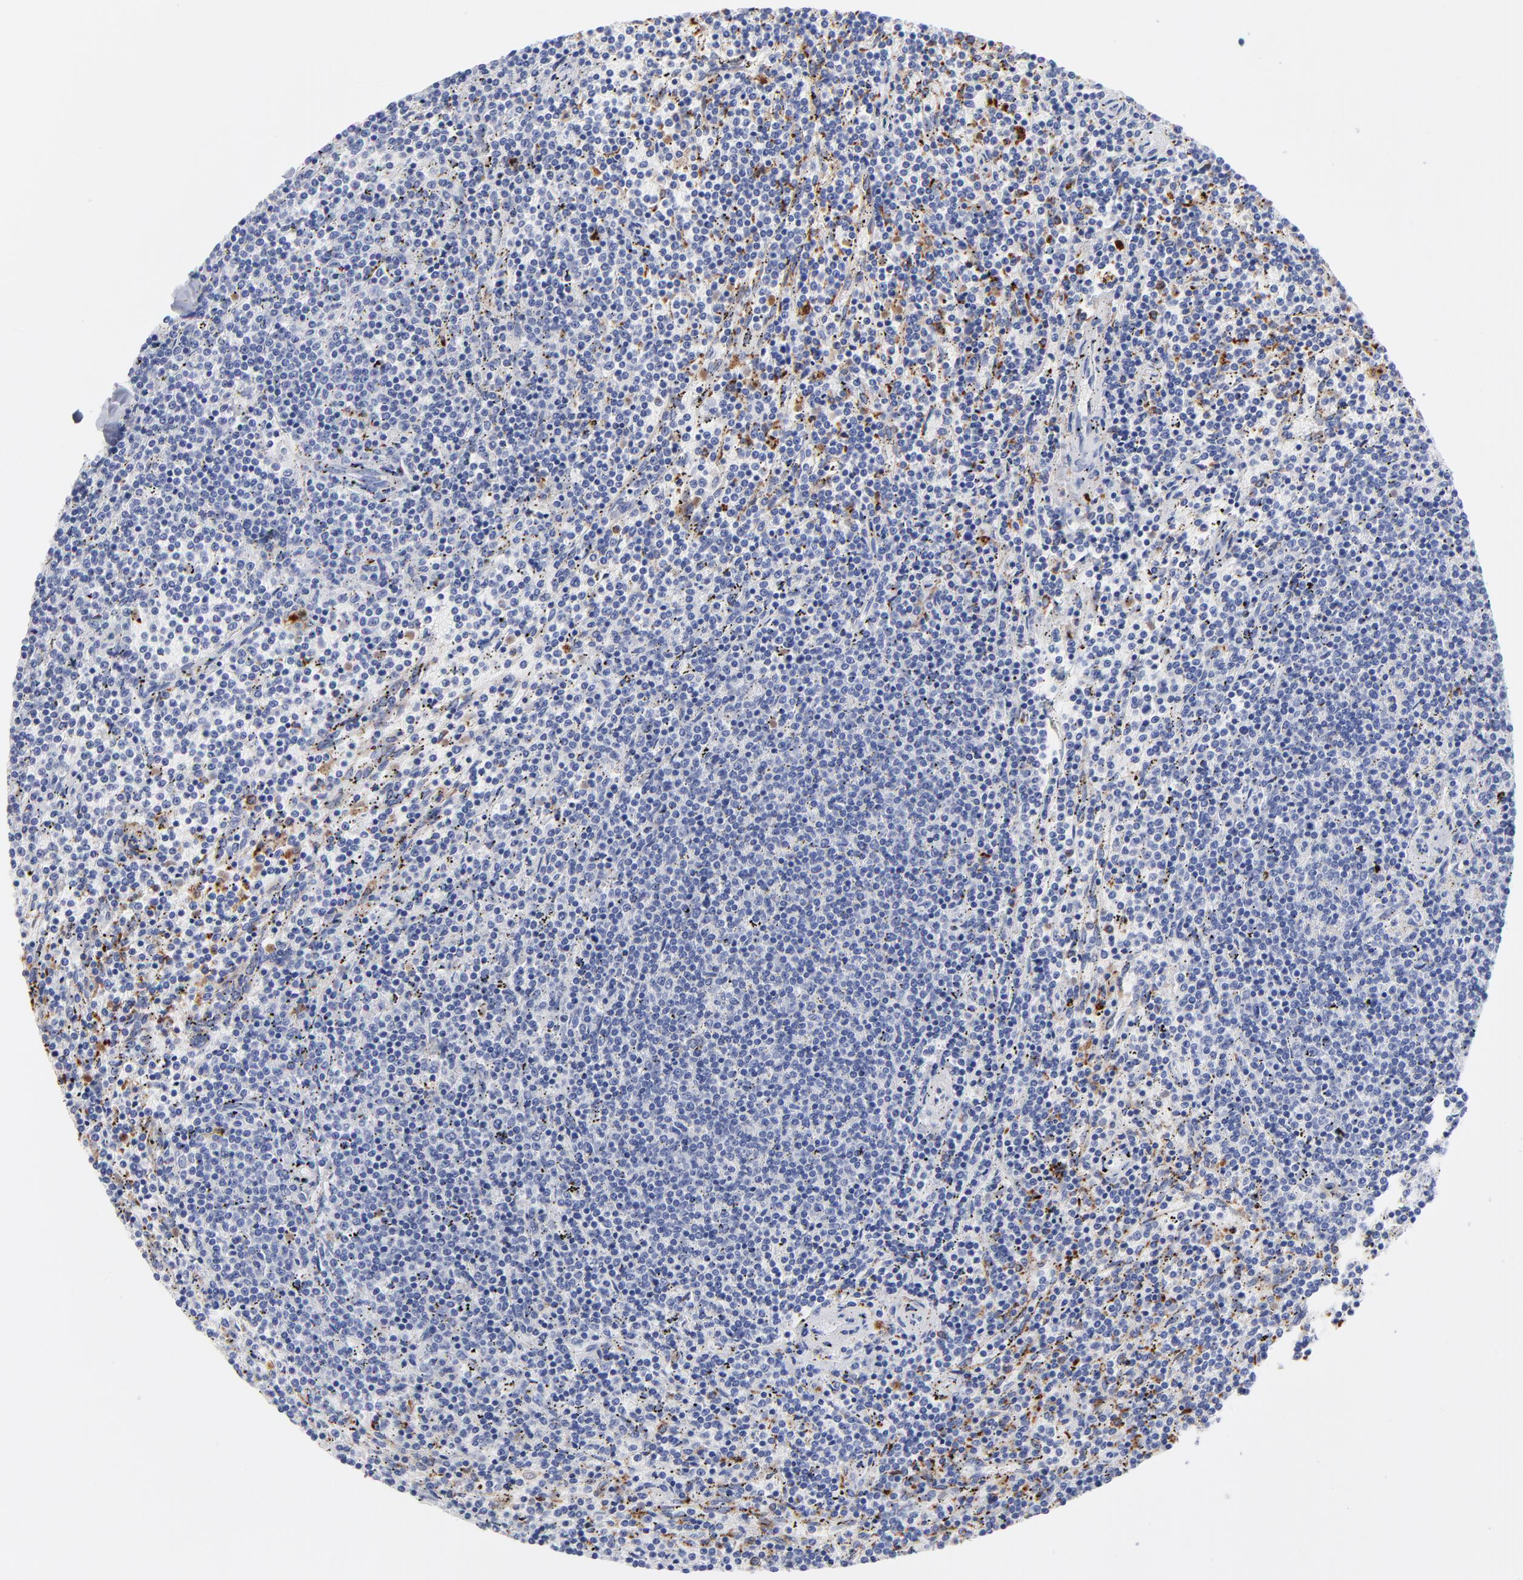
{"staining": {"intensity": "moderate", "quantity": "<25%", "location": "cytoplasmic/membranous"}, "tissue": "lymphoma", "cell_type": "Tumor cells", "image_type": "cancer", "snomed": [{"axis": "morphology", "description": "Malignant lymphoma, non-Hodgkin's type, Low grade"}, {"axis": "topography", "description": "Spleen"}], "caption": "This is an image of immunohistochemistry (IHC) staining of malignant lymphoma, non-Hodgkin's type (low-grade), which shows moderate expression in the cytoplasmic/membranous of tumor cells.", "gene": "CPVL", "patient": {"sex": "female", "age": 50}}